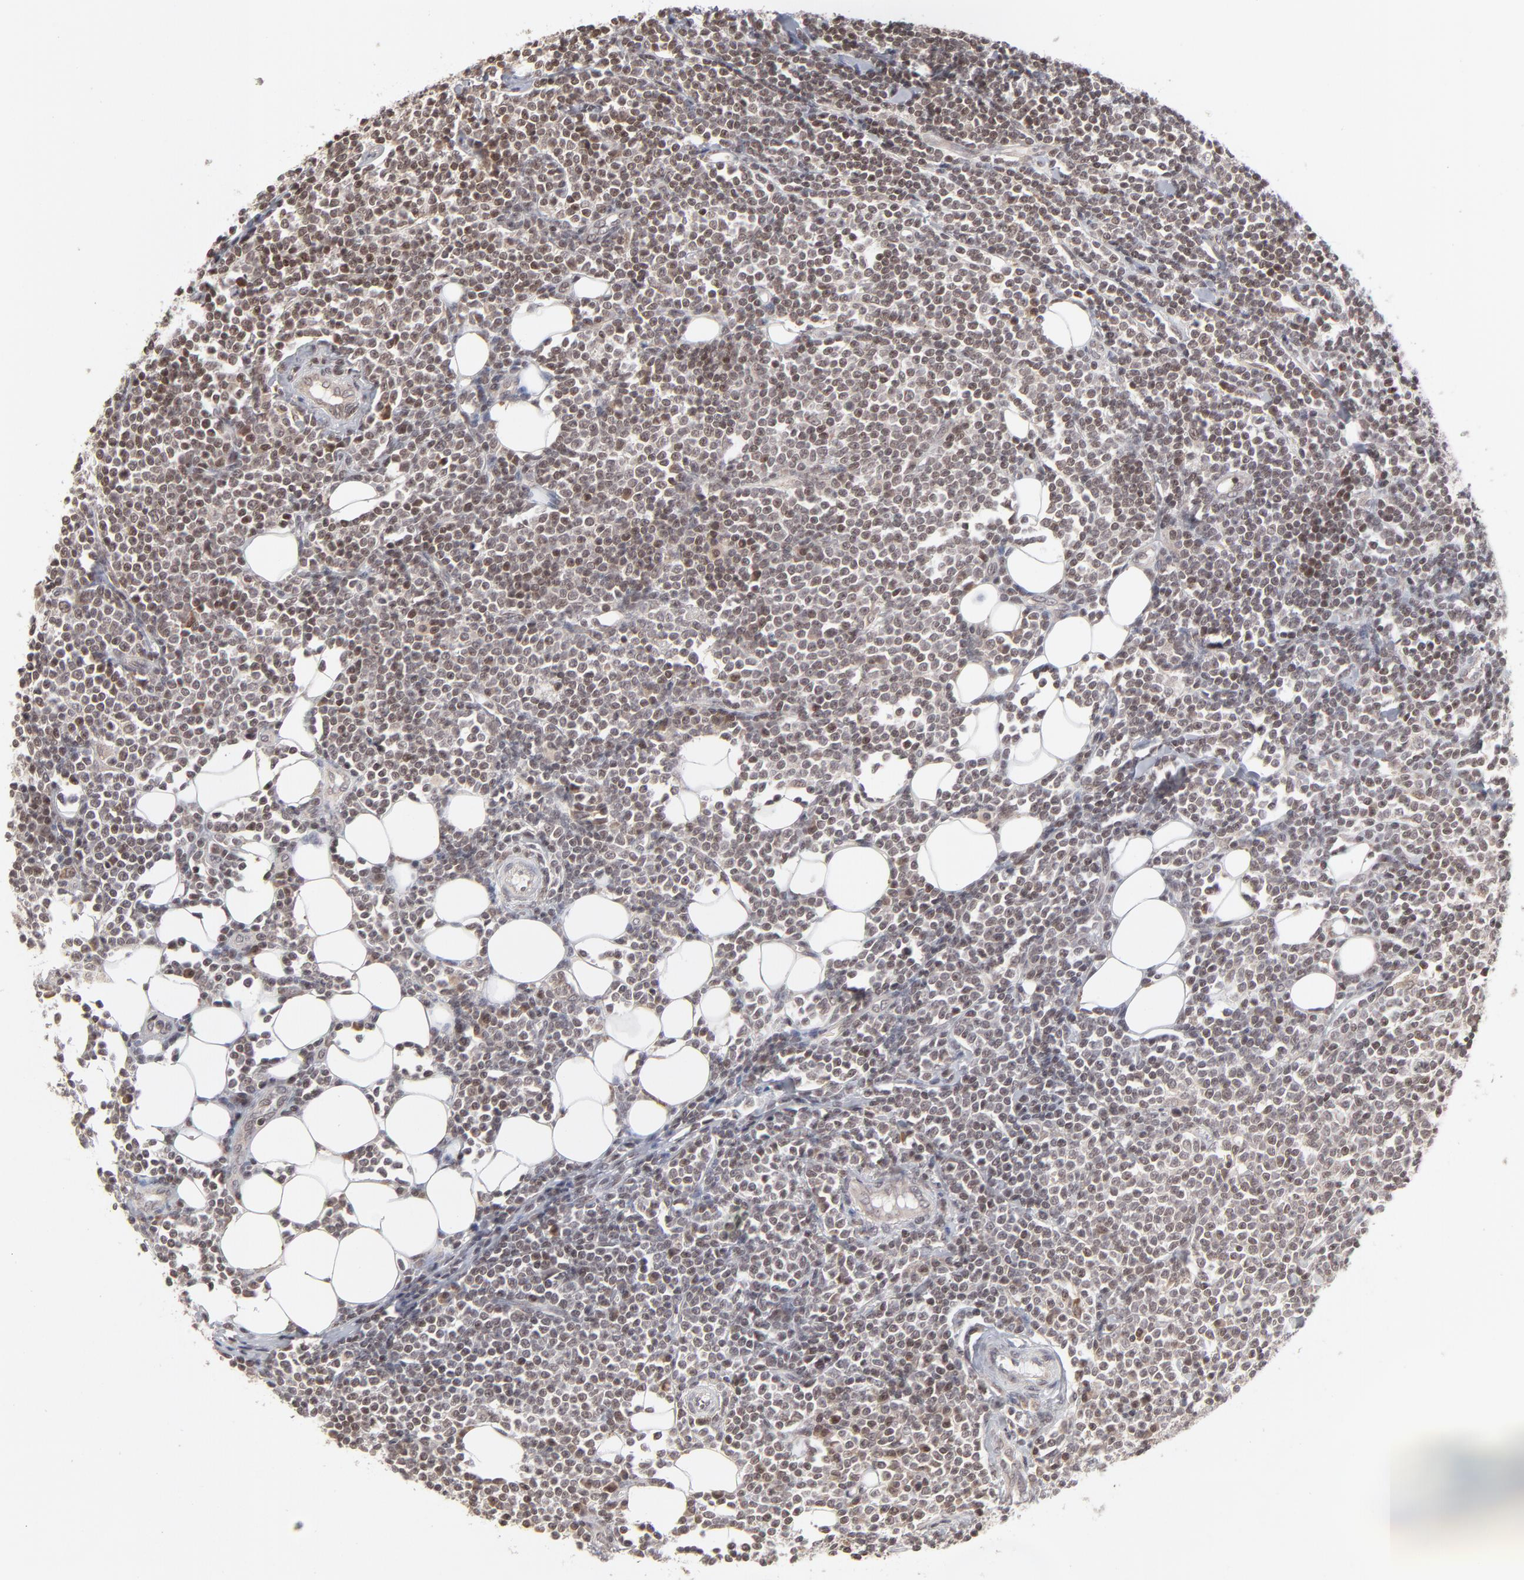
{"staining": {"intensity": "moderate", "quantity": ">75%", "location": "nuclear"}, "tissue": "lymphoma", "cell_type": "Tumor cells", "image_type": "cancer", "snomed": [{"axis": "morphology", "description": "Malignant lymphoma, non-Hodgkin's type, Low grade"}, {"axis": "topography", "description": "Soft tissue"}], "caption": "Human low-grade malignant lymphoma, non-Hodgkin's type stained for a protein (brown) reveals moderate nuclear positive staining in approximately >75% of tumor cells.", "gene": "ARIH1", "patient": {"sex": "male", "age": 92}}